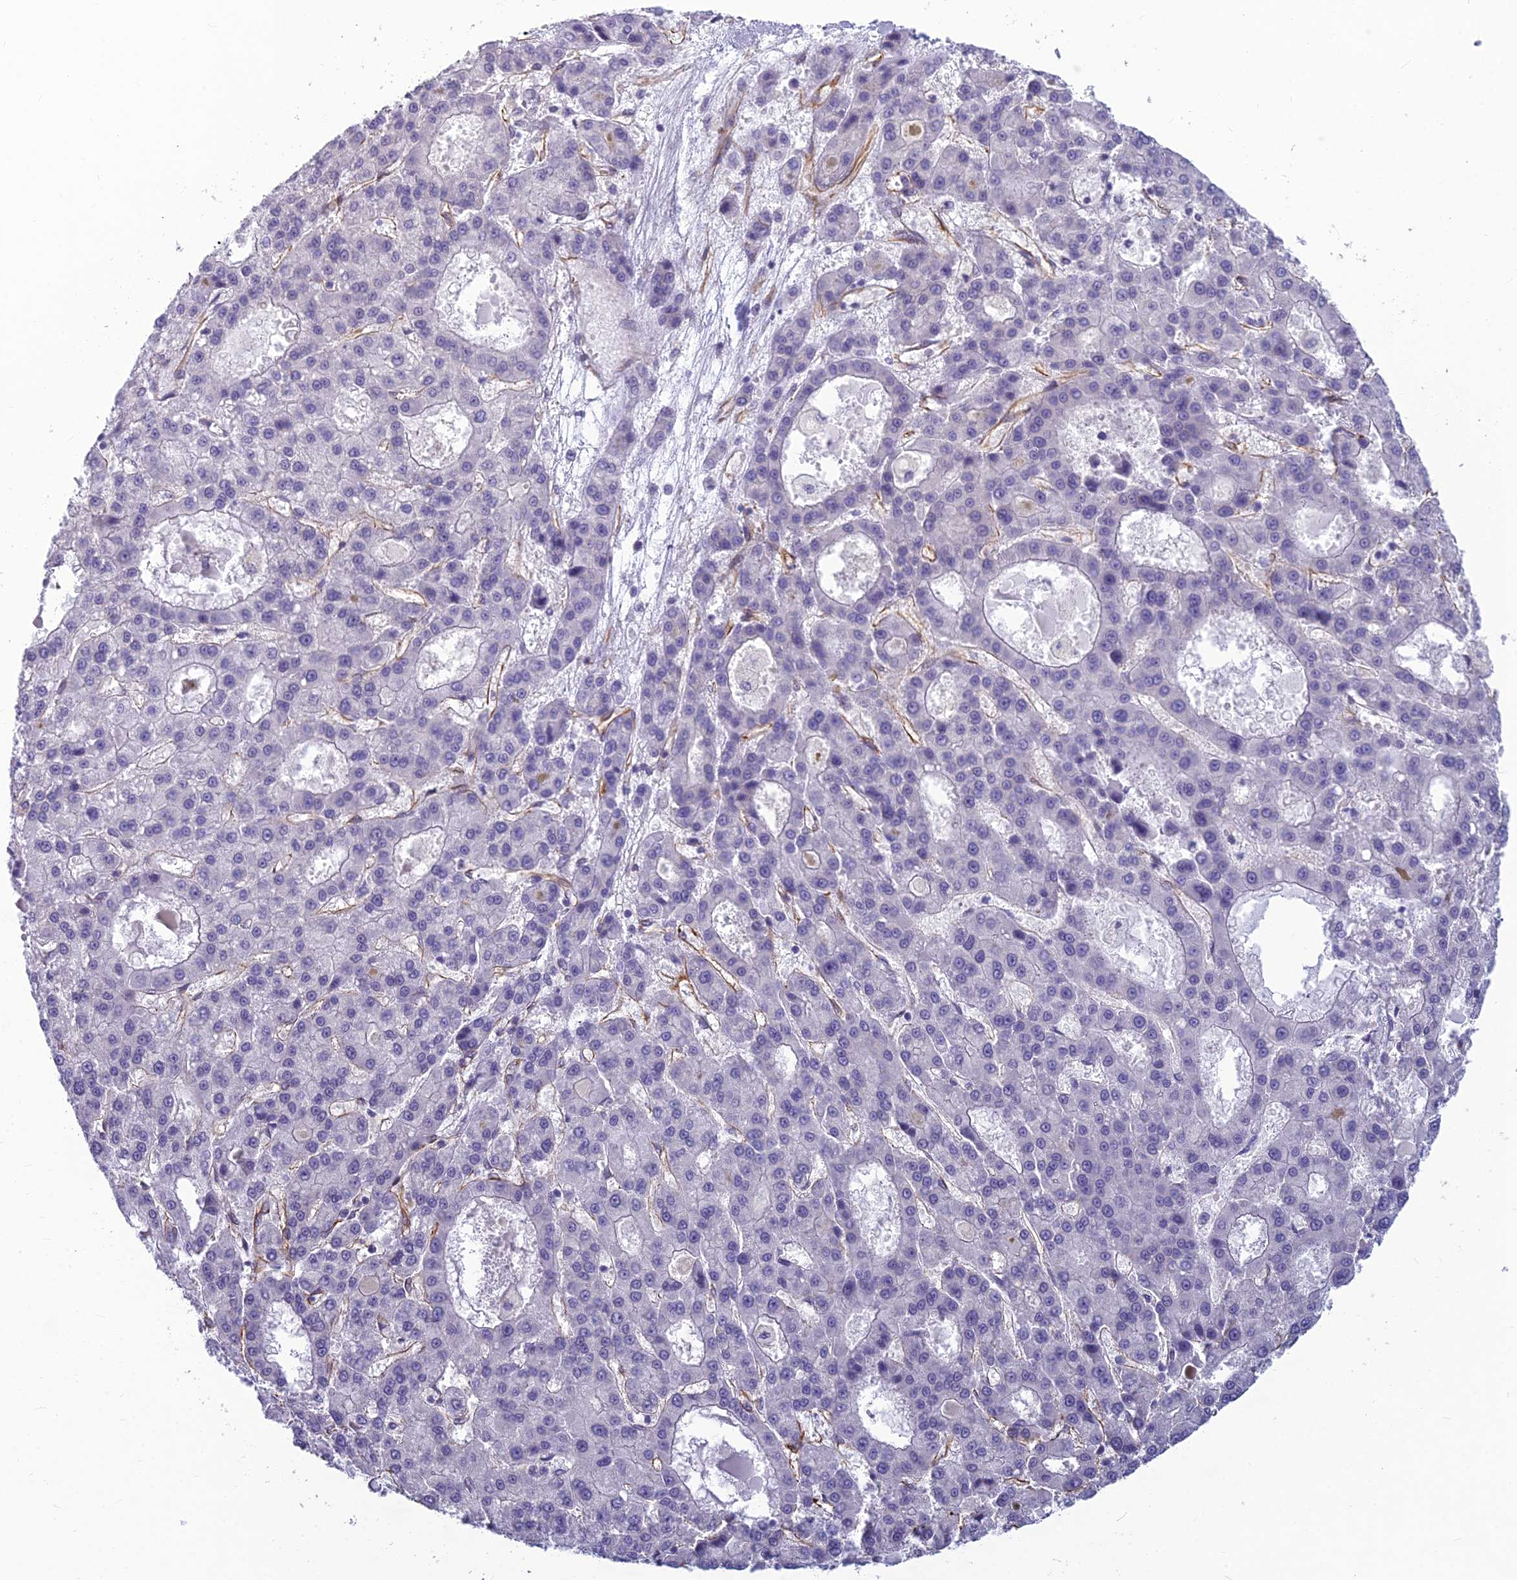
{"staining": {"intensity": "negative", "quantity": "none", "location": "none"}, "tissue": "liver cancer", "cell_type": "Tumor cells", "image_type": "cancer", "snomed": [{"axis": "morphology", "description": "Carcinoma, Hepatocellular, NOS"}, {"axis": "topography", "description": "Liver"}], "caption": "IHC of liver hepatocellular carcinoma demonstrates no staining in tumor cells.", "gene": "RGL3", "patient": {"sex": "male", "age": 70}}